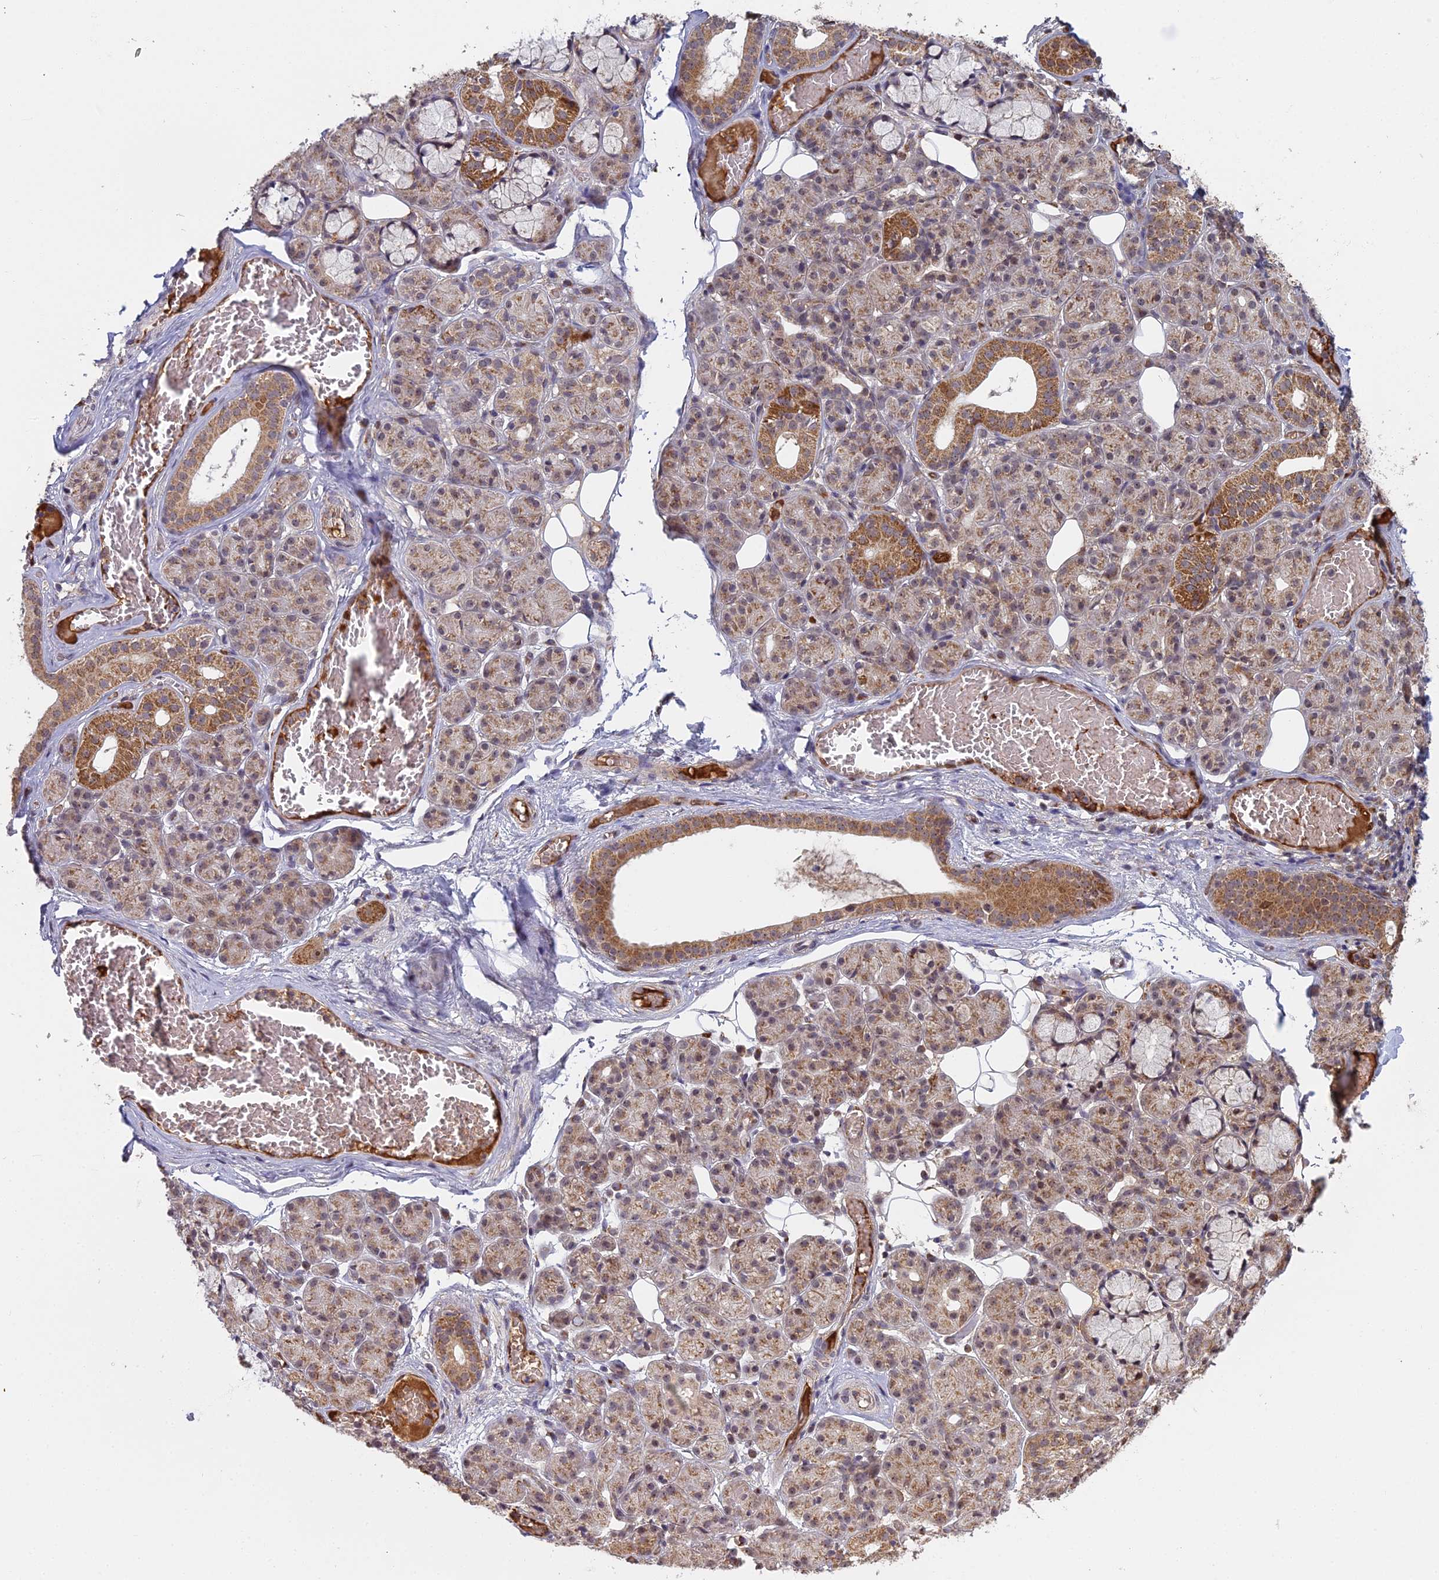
{"staining": {"intensity": "moderate", "quantity": ">75%", "location": "cytoplasmic/membranous"}, "tissue": "salivary gland", "cell_type": "Glandular cells", "image_type": "normal", "snomed": [{"axis": "morphology", "description": "Normal tissue, NOS"}, {"axis": "topography", "description": "Salivary gland"}], "caption": "This is an image of immunohistochemistry staining of unremarkable salivary gland, which shows moderate staining in the cytoplasmic/membranous of glandular cells.", "gene": "MEOX1", "patient": {"sex": "male", "age": 63}}